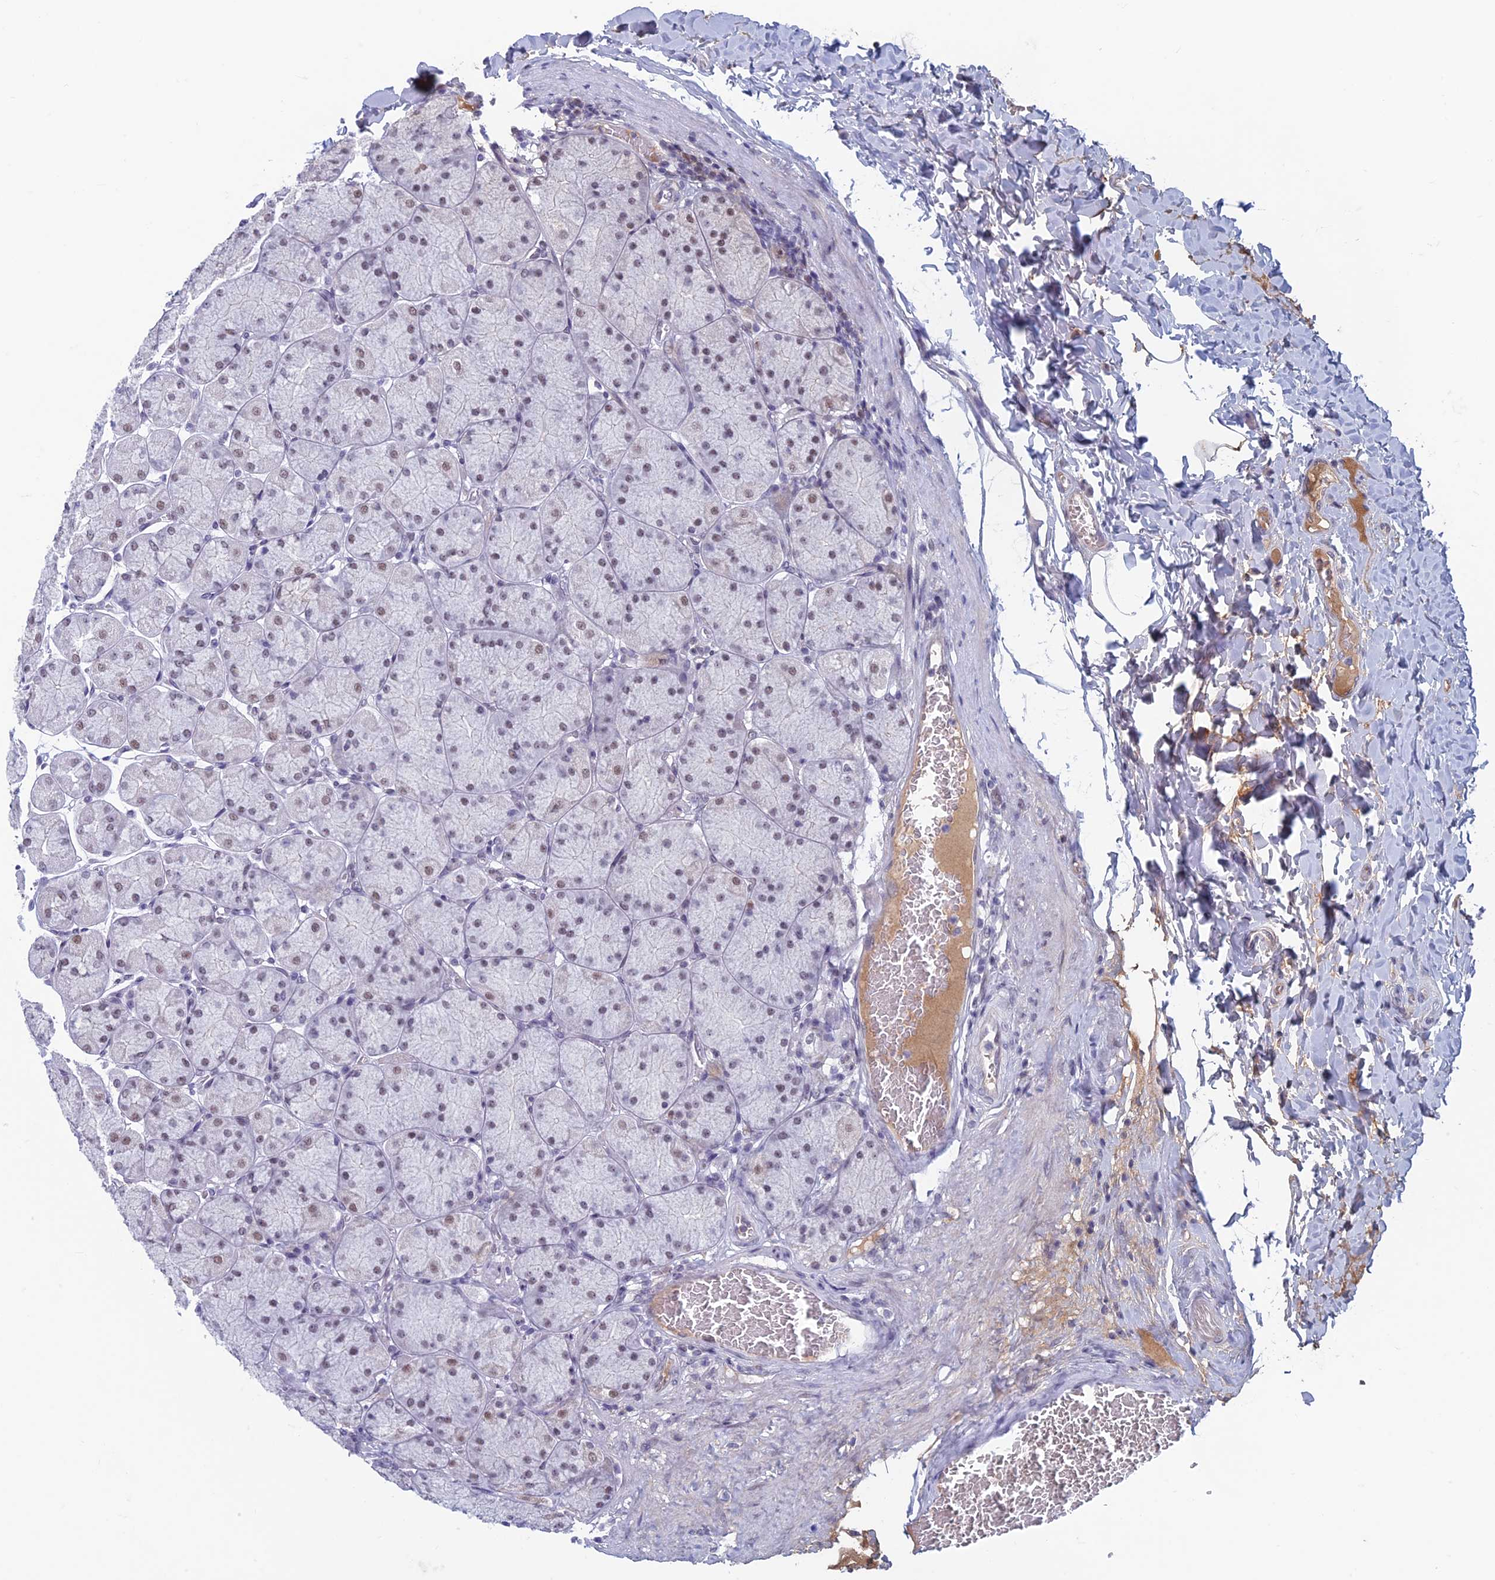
{"staining": {"intensity": "moderate", "quantity": "25%-75%", "location": "nuclear"}, "tissue": "stomach", "cell_type": "Glandular cells", "image_type": "normal", "snomed": [{"axis": "morphology", "description": "Normal tissue, NOS"}, {"axis": "topography", "description": "Stomach, upper"}], "caption": "Unremarkable stomach exhibits moderate nuclear expression in about 25%-75% of glandular cells, visualized by immunohistochemistry. Using DAB (brown) and hematoxylin (blue) stains, captured at high magnification using brightfield microscopy.", "gene": "ASH2L", "patient": {"sex": "female", "age": 56}}